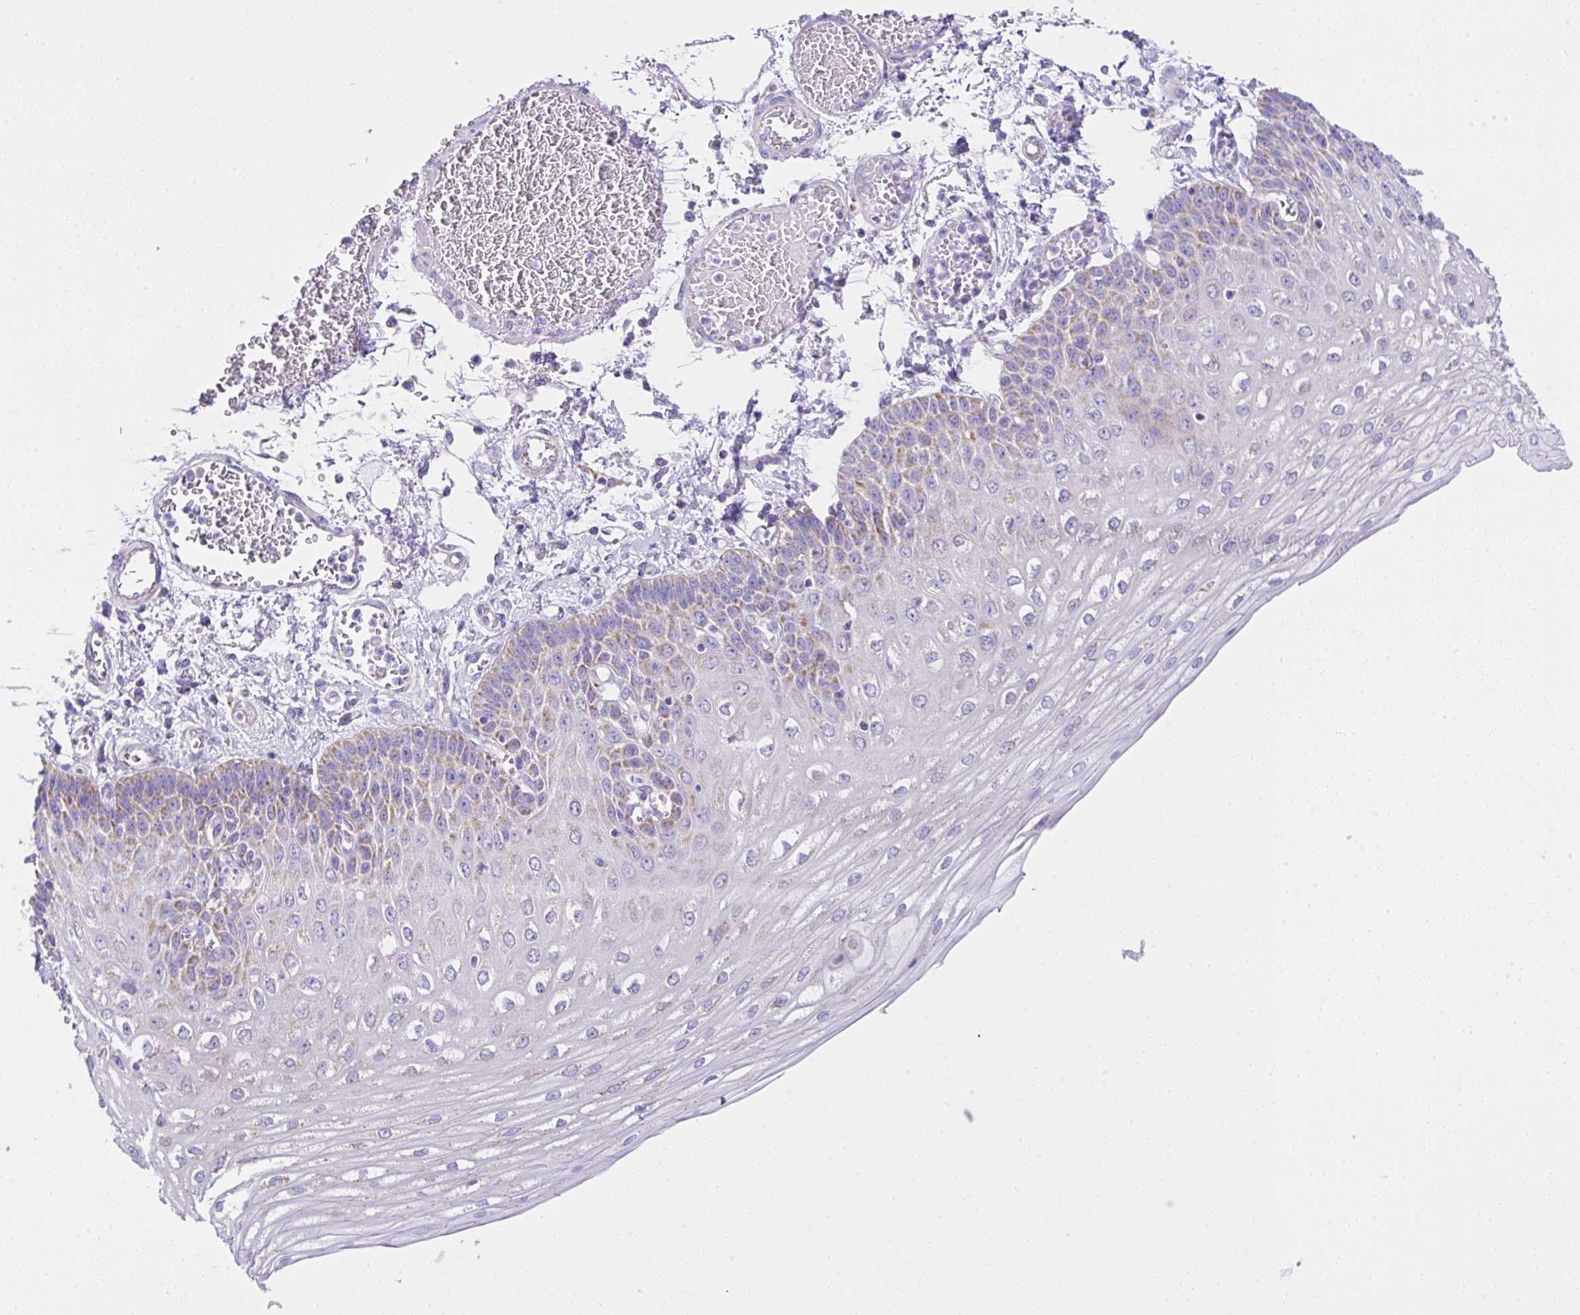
{"staining": {"intensity": "weak", "quantity": "25%-75%", "location": "cytoplasmic/membranous"}, "tissue": "esophagus", "cell_type": "Squamous epithelial cells", "image_type": "normal", "snomed": [{"axis": "morphology", "description": "Normal tissue, NOS"}, {"axis": "morphology", "description": "Adenocarcinoma, NOS"}, {"axis": "topography", "description": "Esophagus"}], "caption": "About 25%-75% of squamous epithelial cells in normal esophagus reveal weak cytoplasmic/membranous protein positivity as visualized by brown immunohistochemical staining.", "gene": "SLC13A1", "patient": {"sex": "male", "age": 81}}